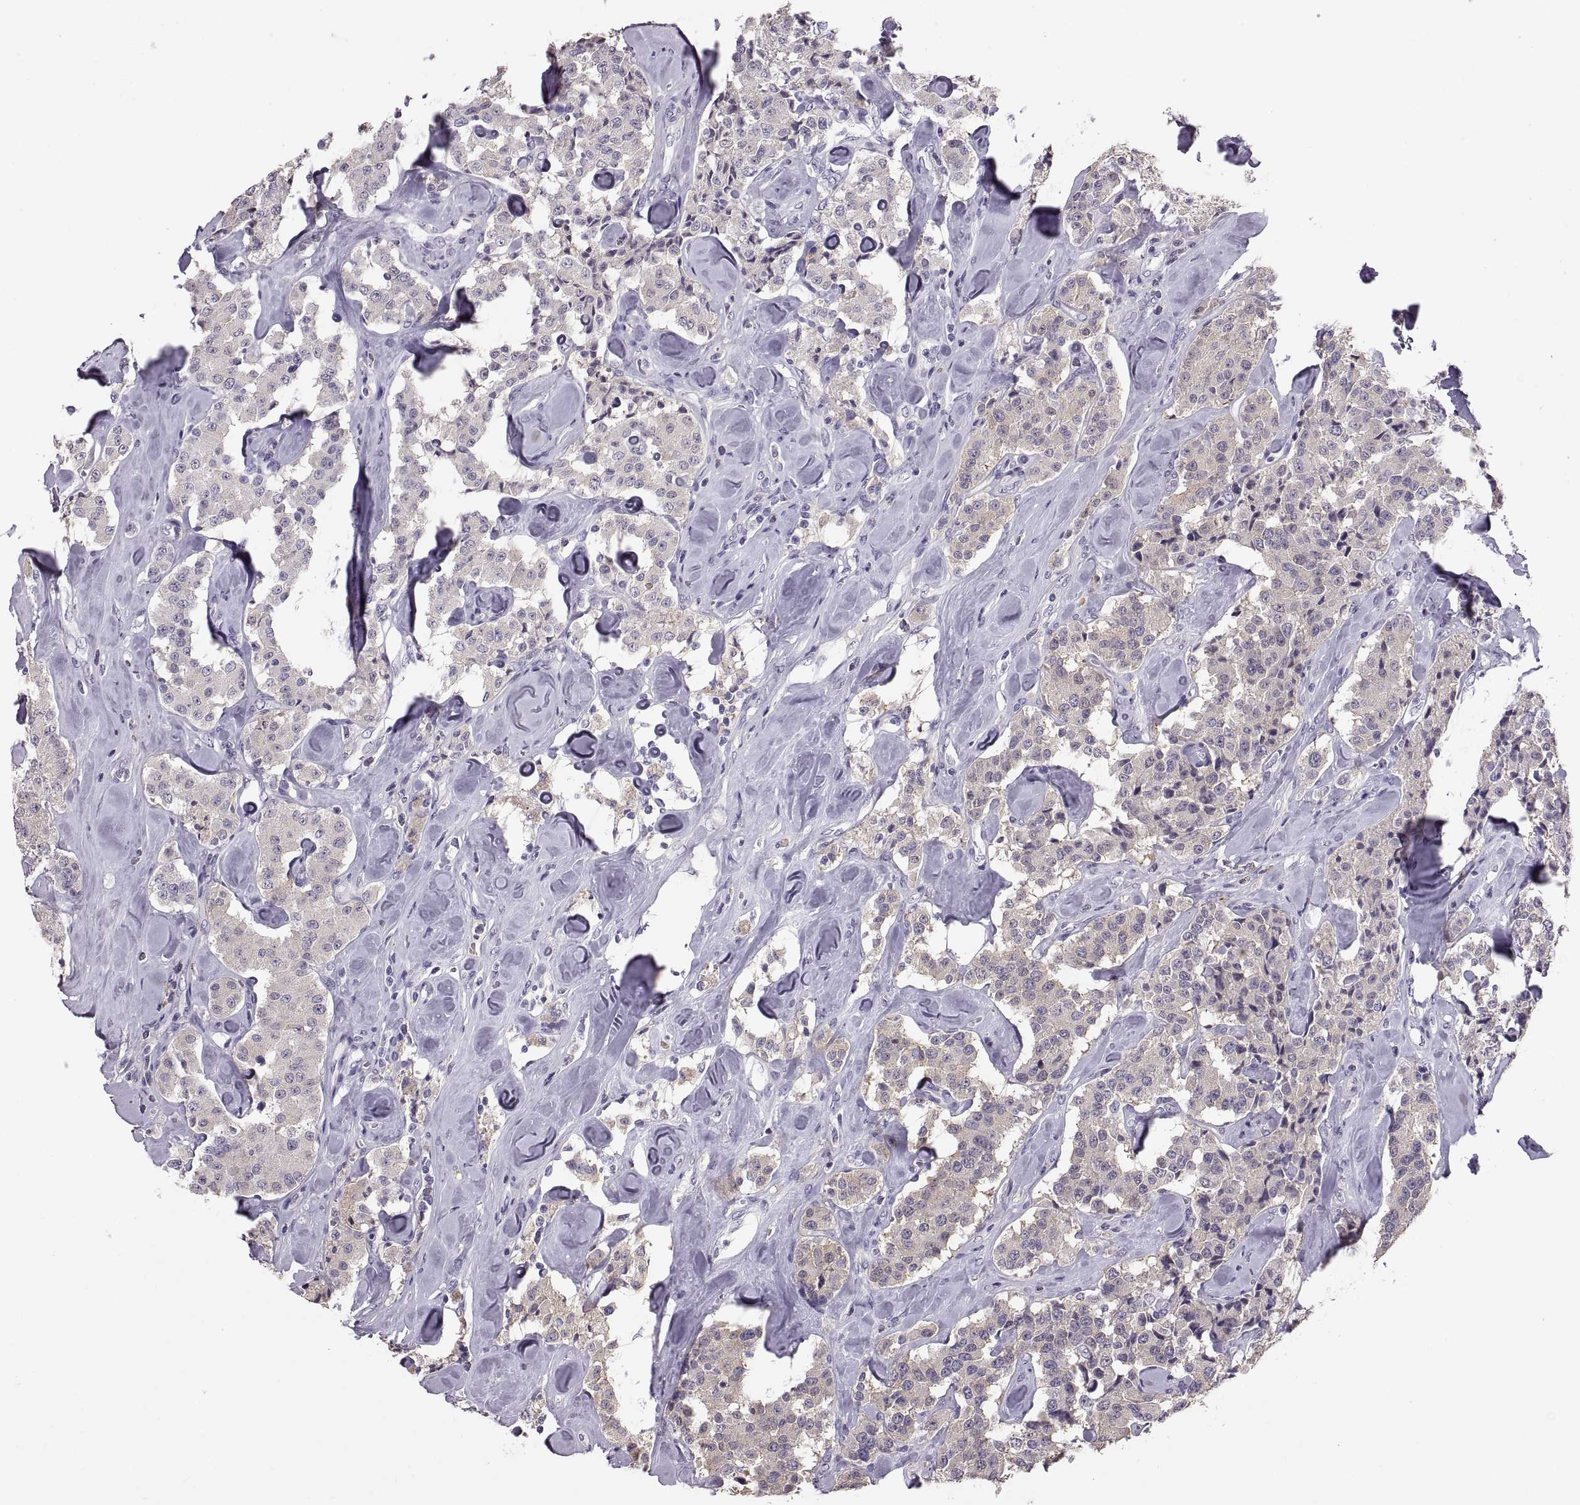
{"staining": {"intensity": "negative", "quantity": "none", "location": "none"}, "tissue": "carcinoid", "cell_type": "Tumor cells", "image_type": "cancer", "snomed": [{"axis": "morphology", "description": "Carcinoid, malignant, NOS"}, {"axis": "topography", "description": "Pancreas"}], "caption": "Carcinoid was stained to show a protein in brown. There is no significant staining in tumor cells.", "gene": "MAGEB18", "patient": {"sex": "male", "age": 41}}